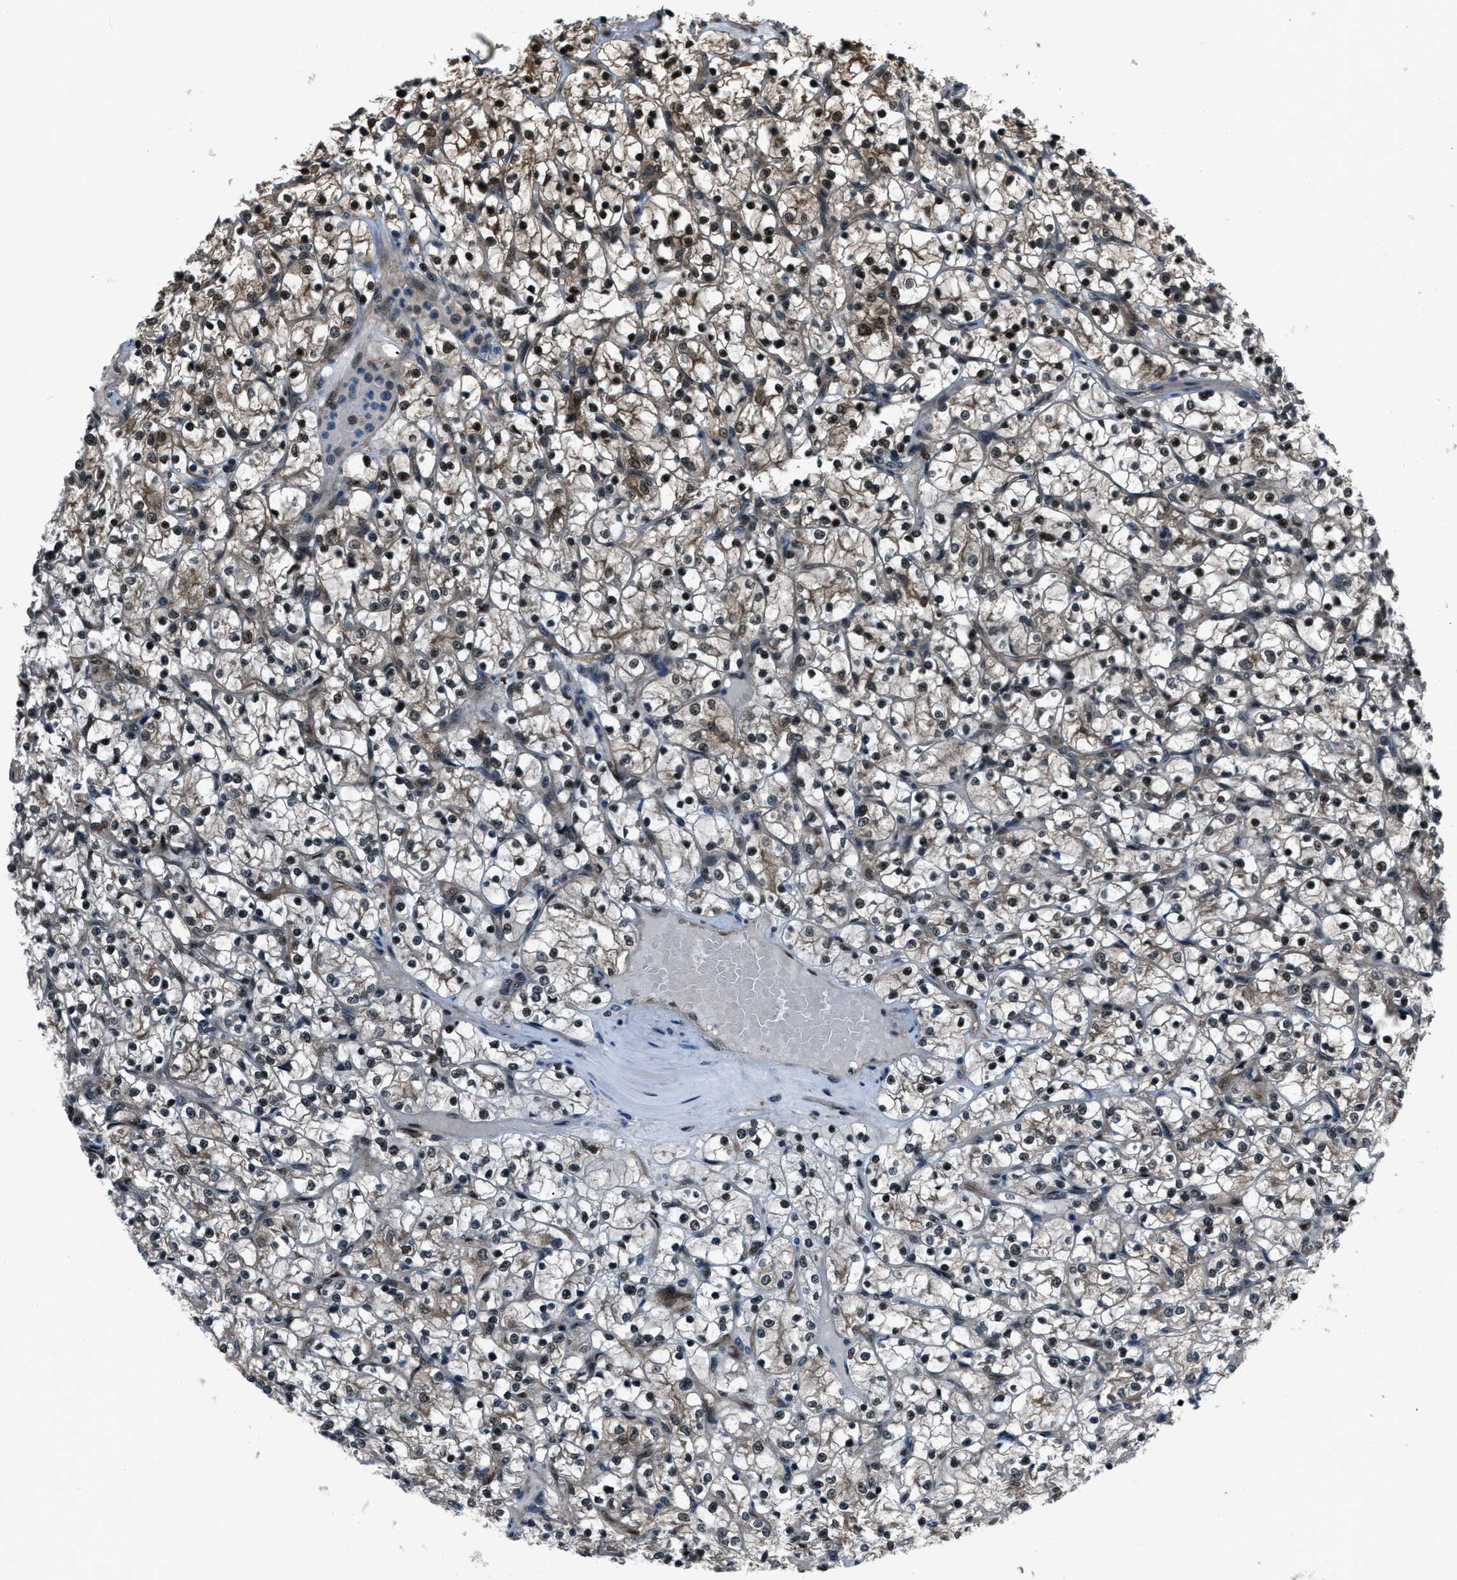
{"staining": {"intensity": "strong", "quantity": ">75%", "location": "cytoplasmic/membranous,nuclear"}, "tissue": "renal cancer", "cell_type": "Tumor cells", "image_type": "cancer", "snomed": [{"axis": "morphology", "description": "Adenocarcinoma, NOS"}, {"axis": "topography", "description": "Kidney"}], "caption": "Tumor cells display high levels of strong cytoplasmic/membranous and nuclear positivity in approximately >75% of cells in renal adenocarcinoma.", "gene": "NUDCD3", "patient": {"sex": "female", "age": 69}}